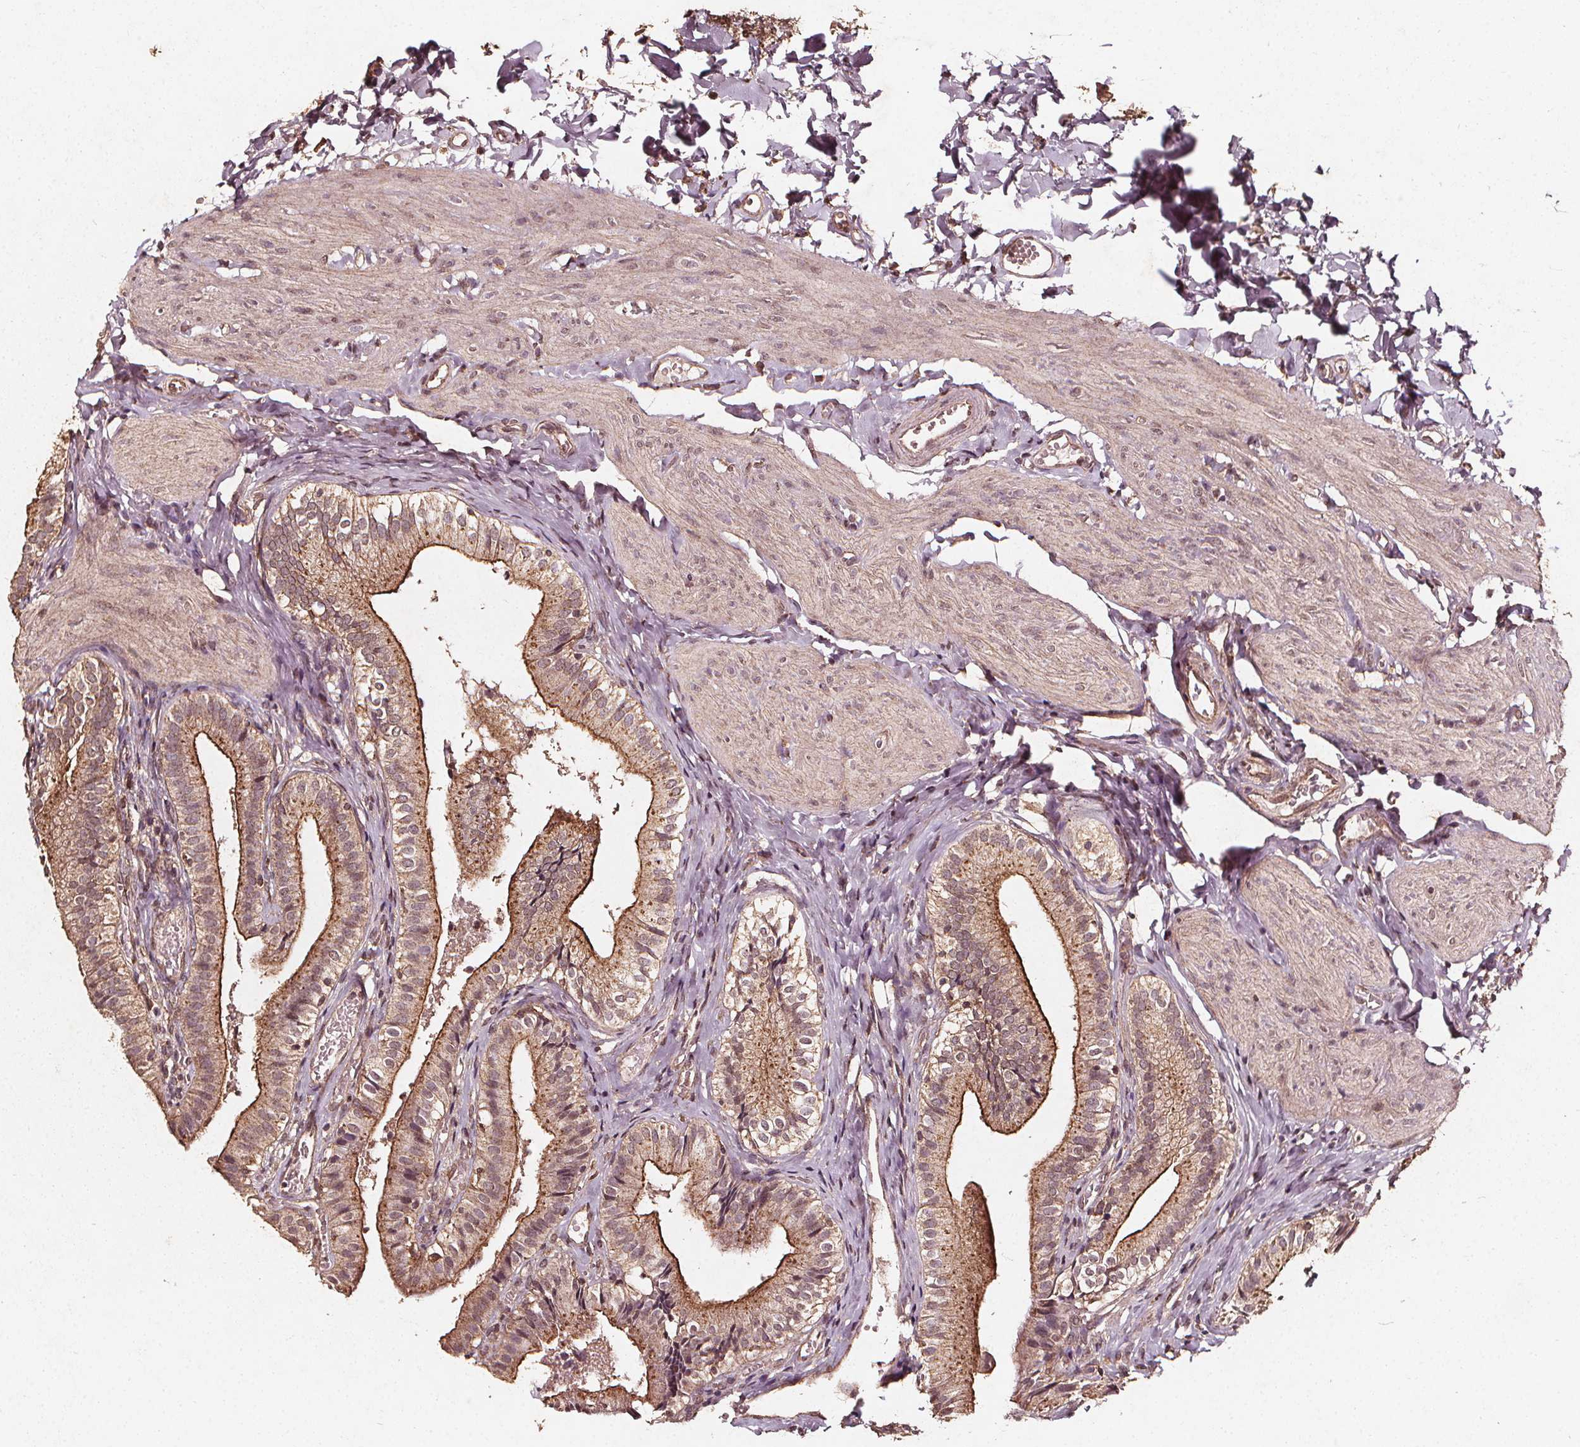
{"staining": {"intensity": "moderate", "quantity": ">75%", "location": "cytoplasmic/membranous"}, "tissue": "gallbladder", "cell_type": "Glandular cells", "image_type": "normal", "snomed": [{"axis": "morphology", "description": "Normal tissue, NOS"}, {"axis": "topography", "description": "Gallbladder"}], "caption": "Protein positivity by IHC displays moderate cytoplasmic/membranous positivity in approximately >75% of glandular cells in benign gallbladder.", "gene": "ABCA1", "patient": {"sex": "female", "age": 47}}